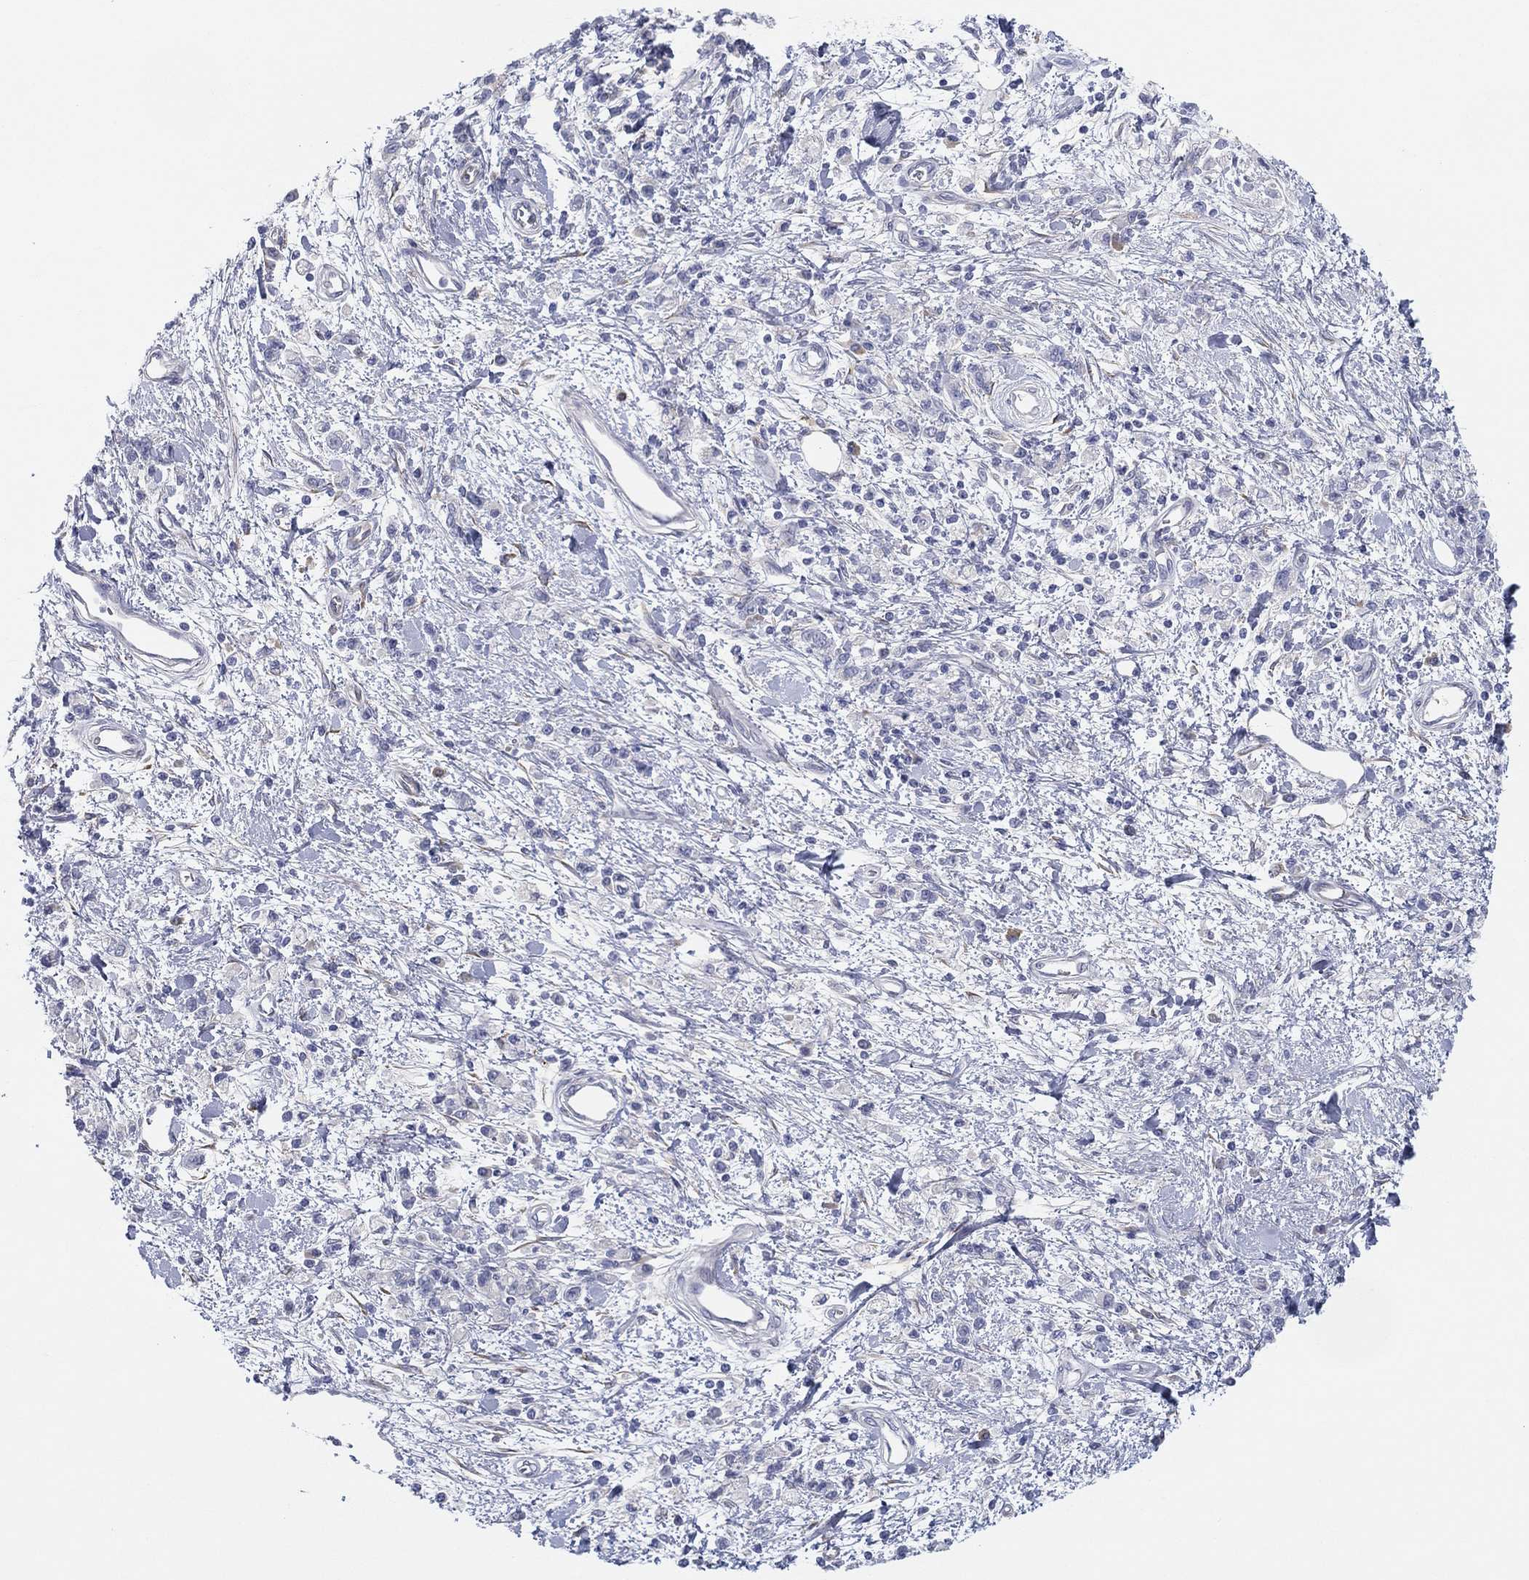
{"staining": {"intensity": "negative", "quantity": "none", "location": "none"}, "tissue": "stomach cancer", "cell_type": "Tumor cells", "image_type": "cancer", "snomed": [{"axis": "morphology", "description": "Adenocarcinoma, NOS"}, {"axis": "topography", "description": "Stomach"}], "caption": "This is a image of immunohistochemistry (IHC) staining of stomach adenocarcinoma, which shows no expression in tumor cells.", "gene": "MLF1", "patient": {"sex": "male", "age": 77}}